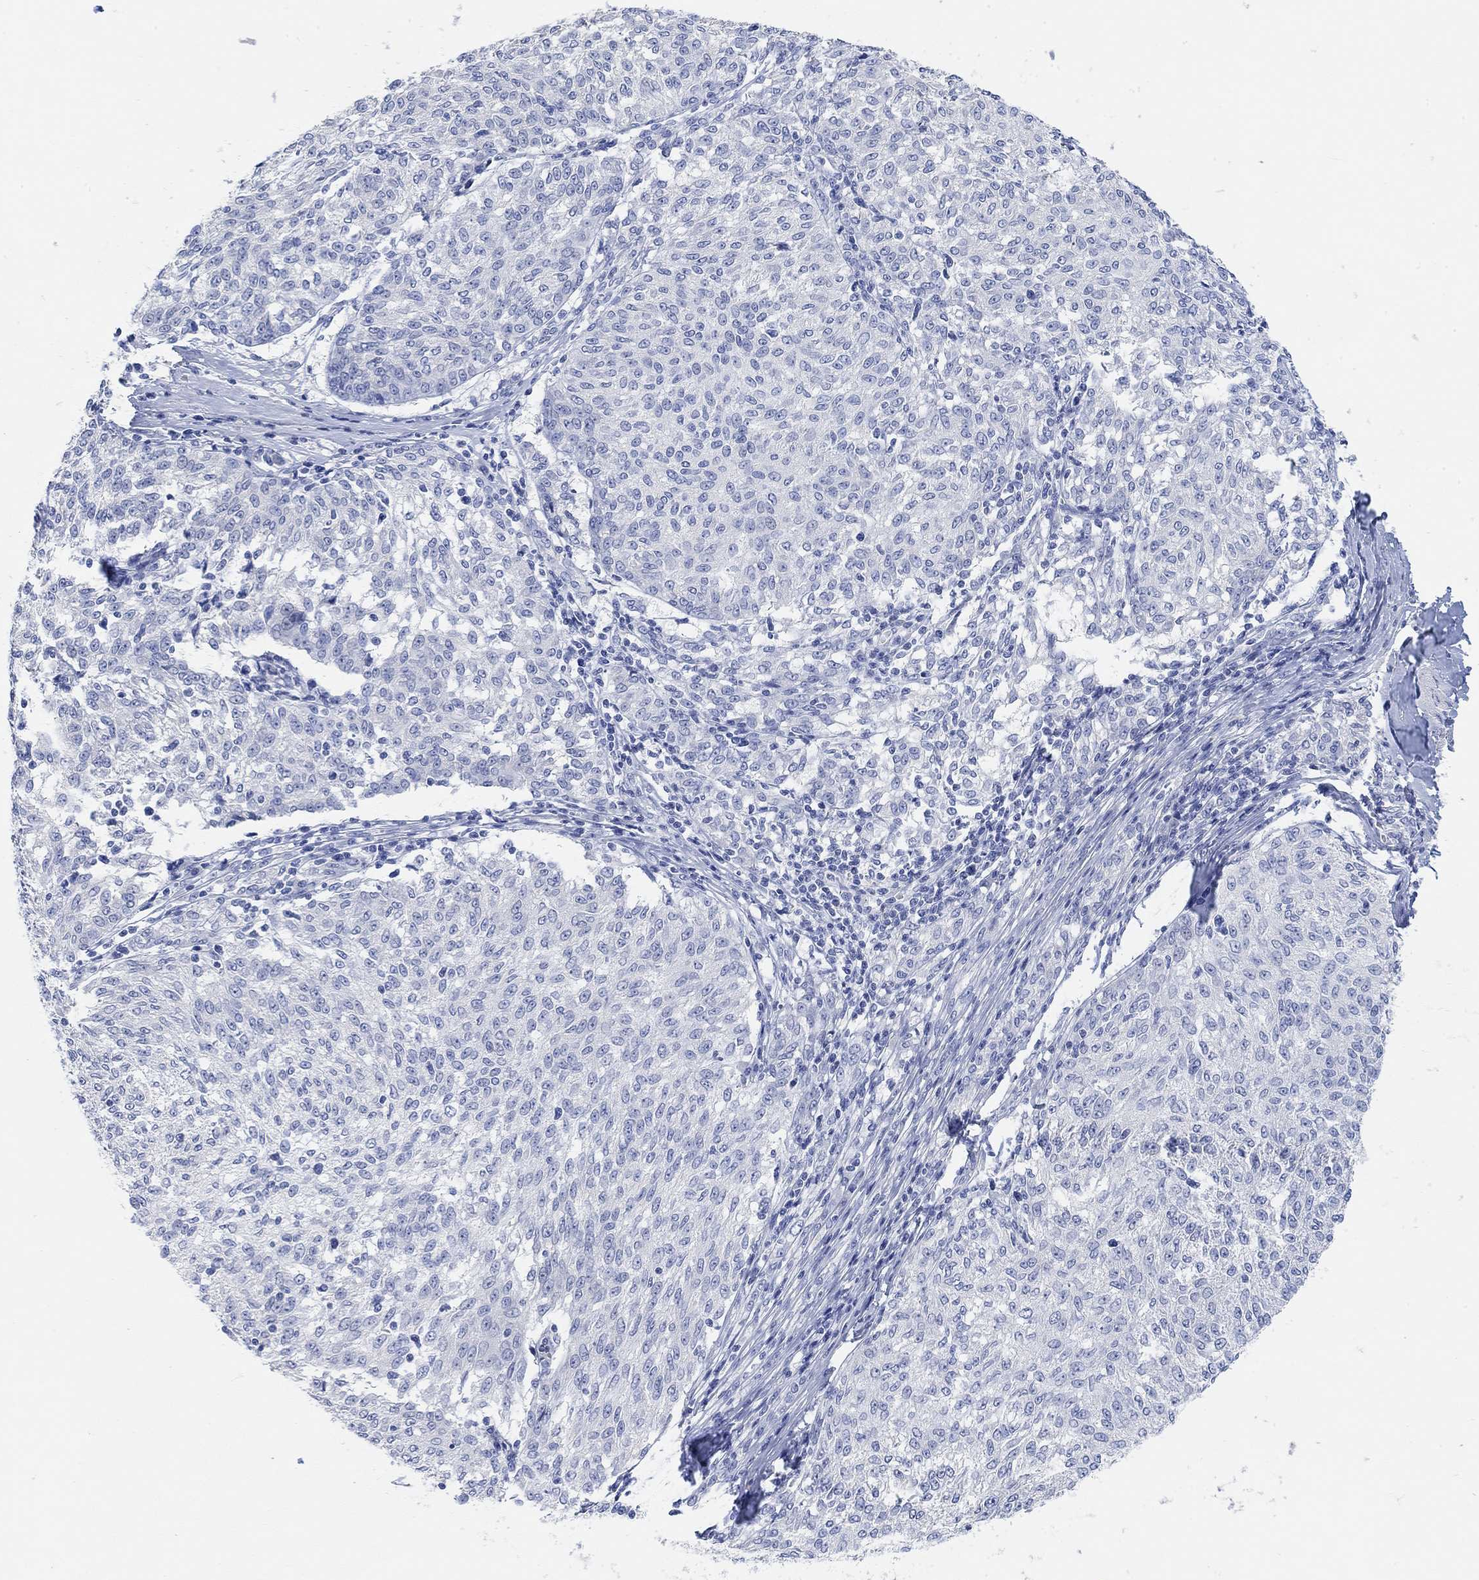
{"staining": {"intensity": "negative", "quantity": "none", "location": "none"}, "tissue": "melanoma", "cell_type": "Tumor cells", "image_type": "cancer", "snomed": [{"axis": "morphology", "description": "Malignant melanoma, NOS"}, {"axis": "topography", "description": "Skin"}], "caption": "Human melanoma stained for a protein using immunohistochemistry (IHC) demonstrates no positivity in tumor cells.", "gene": "VAT1L", "patient": {"sex": "female", "age": 72}}